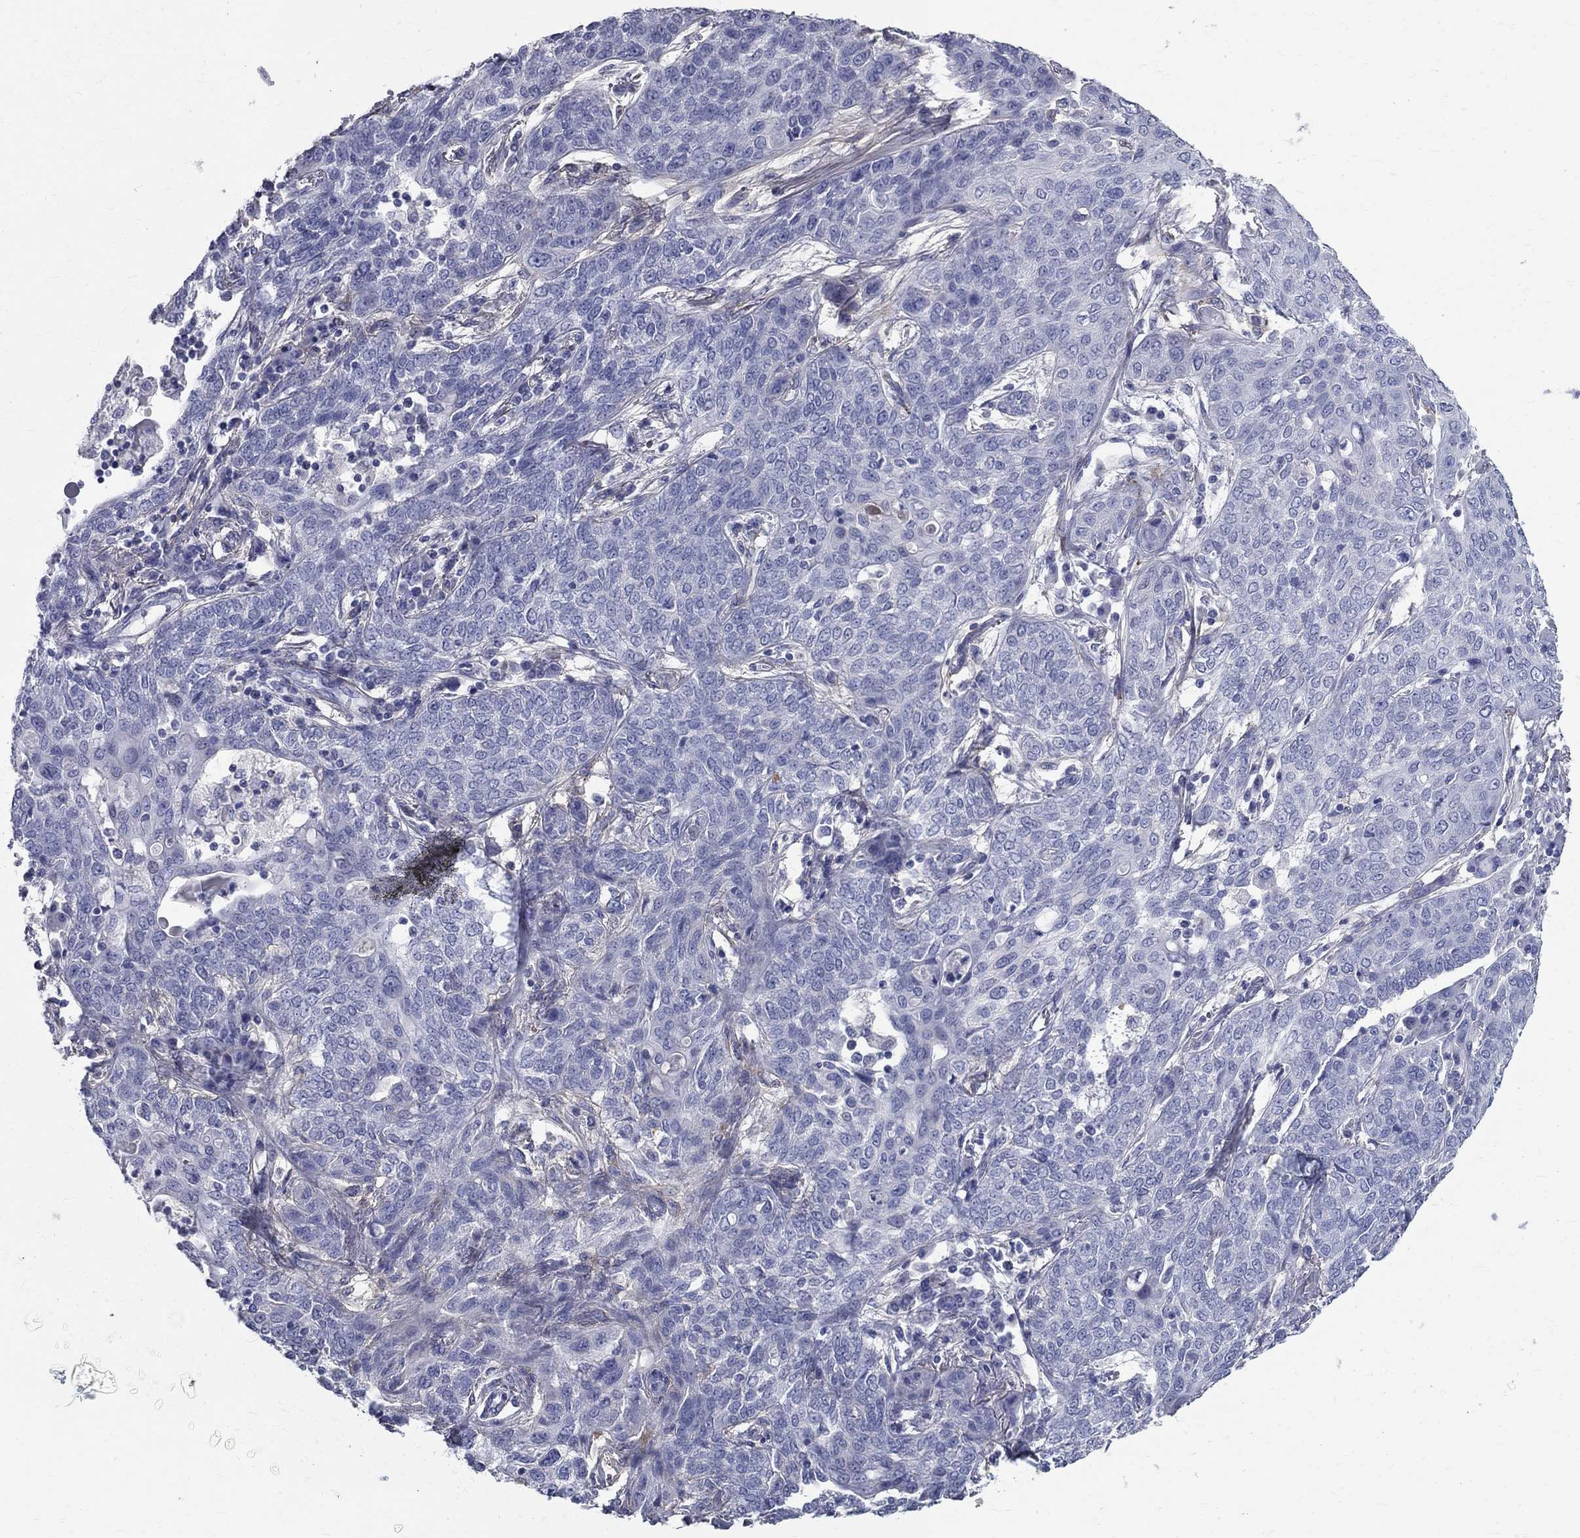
{"staining": {"intensity": "negative", "quantity": "none", "location": "none"}, "tissue": "lung cancer", "cell_type": "Tumor cells", "image_type": "cancer", "snomed": [{"axis": "morphology", "description": "Squamous cell carcinoma, NOS"}, {"axis": "topography", "description": "Lung"}], "caption": "Tumor cells show no significant protein staining in lung cancer (squamous cell carcinoma).", "gene": "ANXA10", "patient": {"sex": "female", "age": 70}}